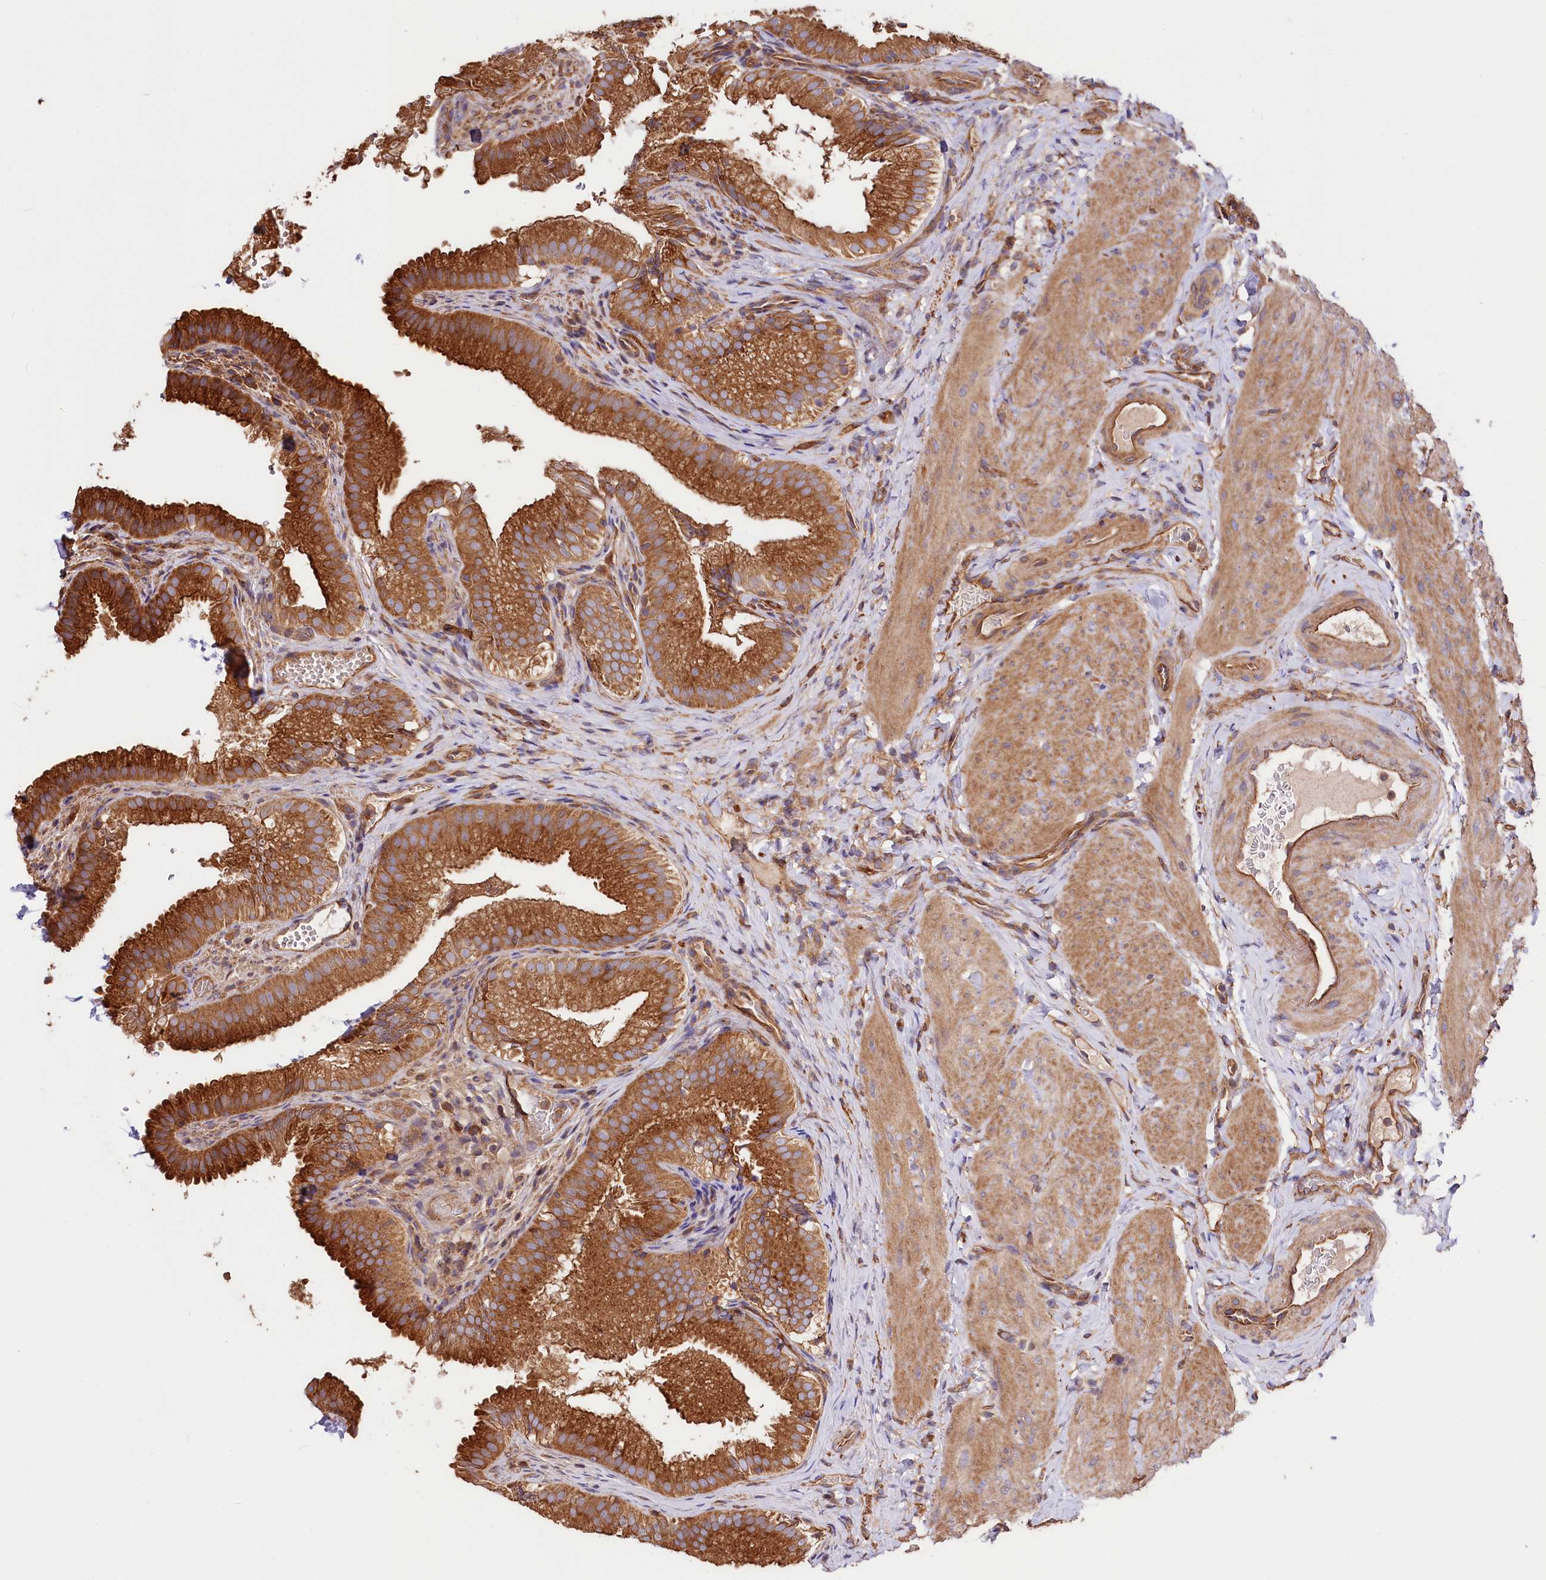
{"staining": {"intensity": "strong", "quantity": ">75%", "location": "cytoplasmic/membranous"}, "tissue": "gallbladder", "cell_type": "Glandular cells", "image_type": "normal", "snomed": [{"axis": "morphology", "description": "Normal tissue, NOS"}, {"axis": "topography", "description": "Gallbladder"}], "caption": "Brown immunohistochemical staining in benign gallbladder exhibits strong cytoplasmic/membranous positivity in about >75% of glandular cells.", "gene": "CEP295", "patient": {"sex": "female", "age": 30}}